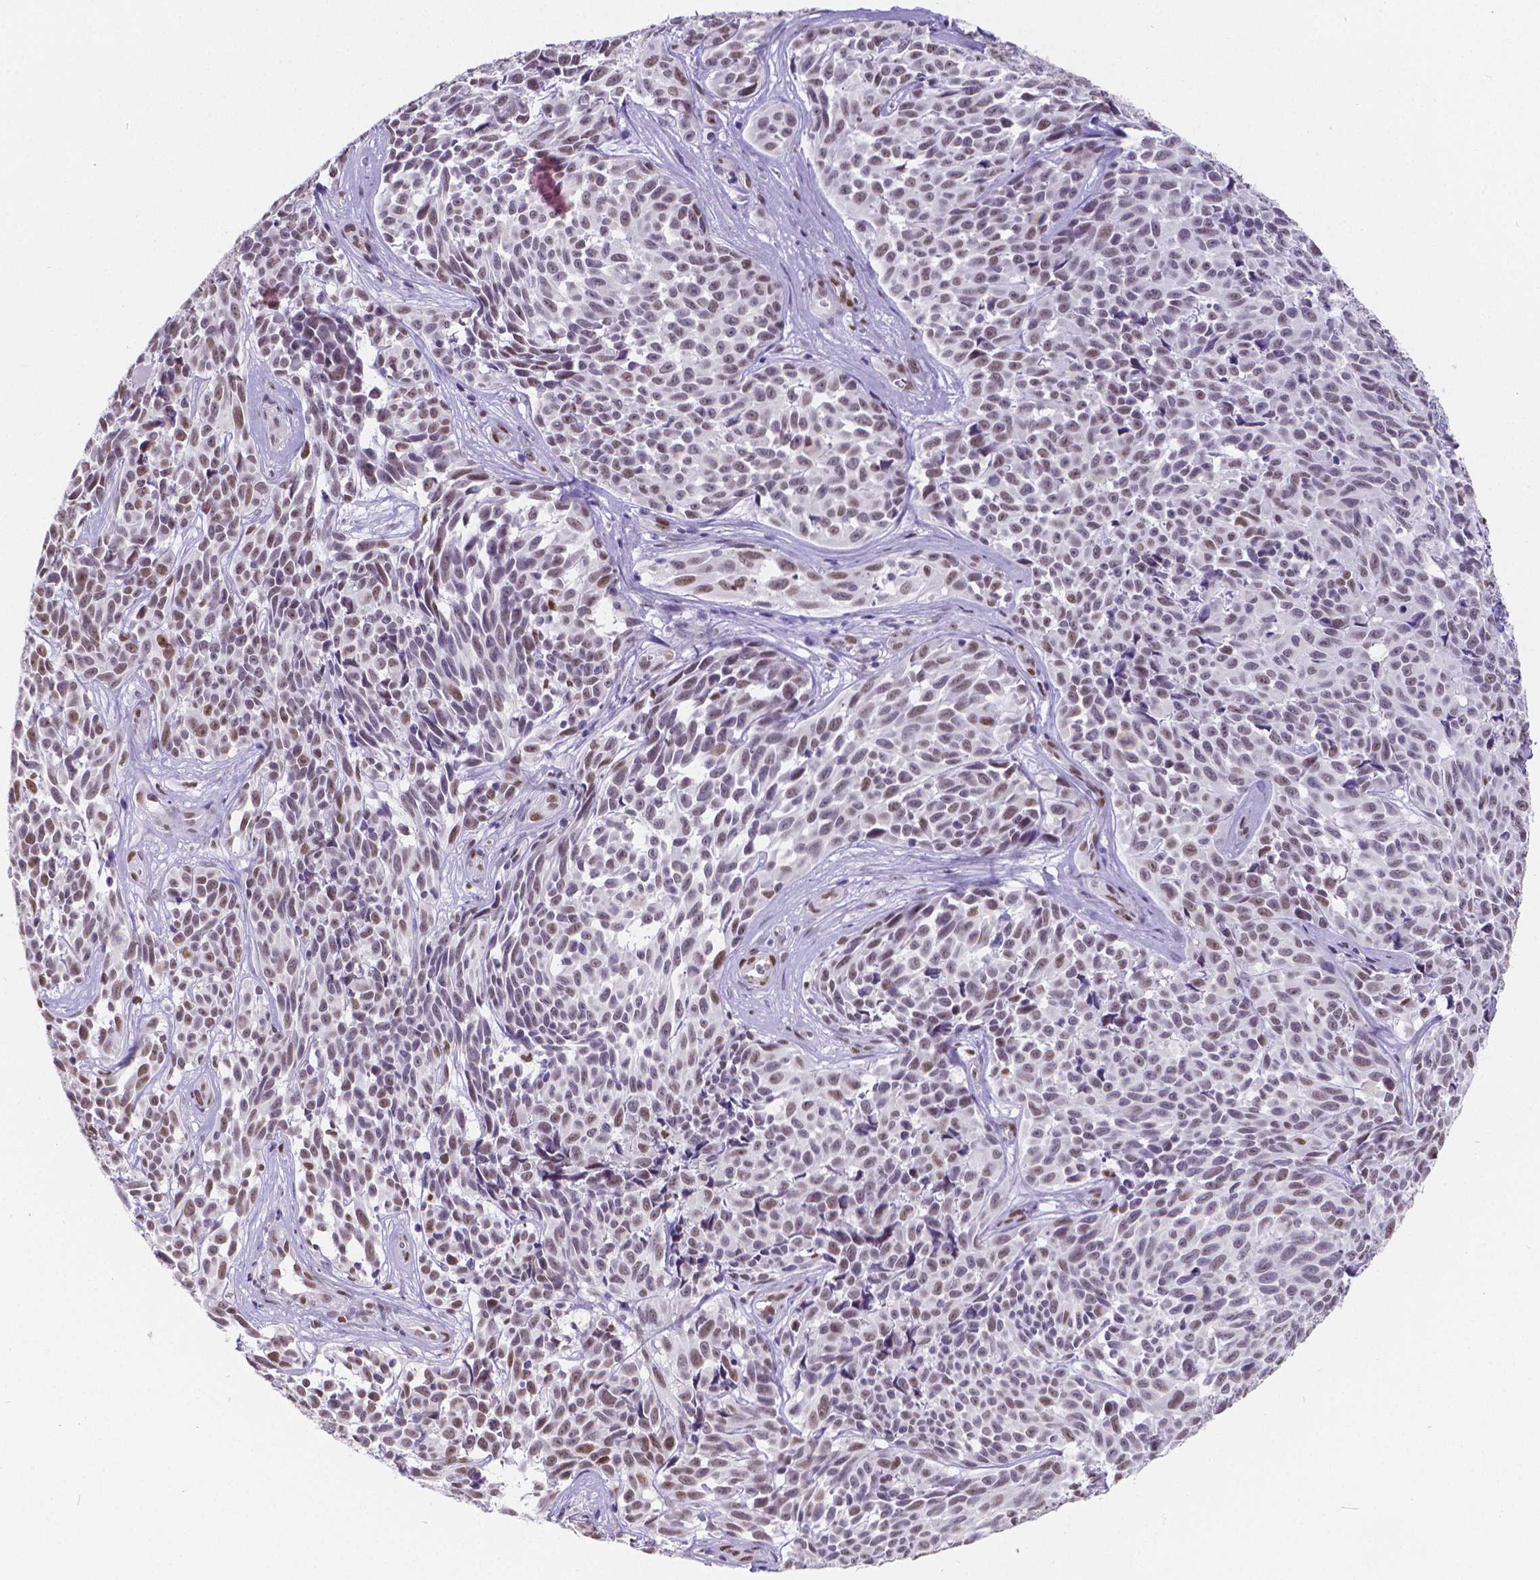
{"staining": {"intensity": "moderate", "quantity": "25%-75%", "location": "nuclear"}, "tissue": "melanoma", "cell_type": "Tumor cells", "image_type": "cancer", "snomed": [{"axis": "morphology", "description": "Malignant melanoma, NOS"}, {"axis": "topography", "description": "Skin"}], "caption": "Malignant melanoma stained with DAB (3,3'-diaminobenzidine) immunohistochemistry (IHC) reveals medium levels of moderate nuclear expression in approximately 25%-75% of tumor cells. (brown staining indicates protein expression, while blue staining denotes nuclei).", "gene": "MEF2C", "patient": {"sex": "female", "age": 88}}